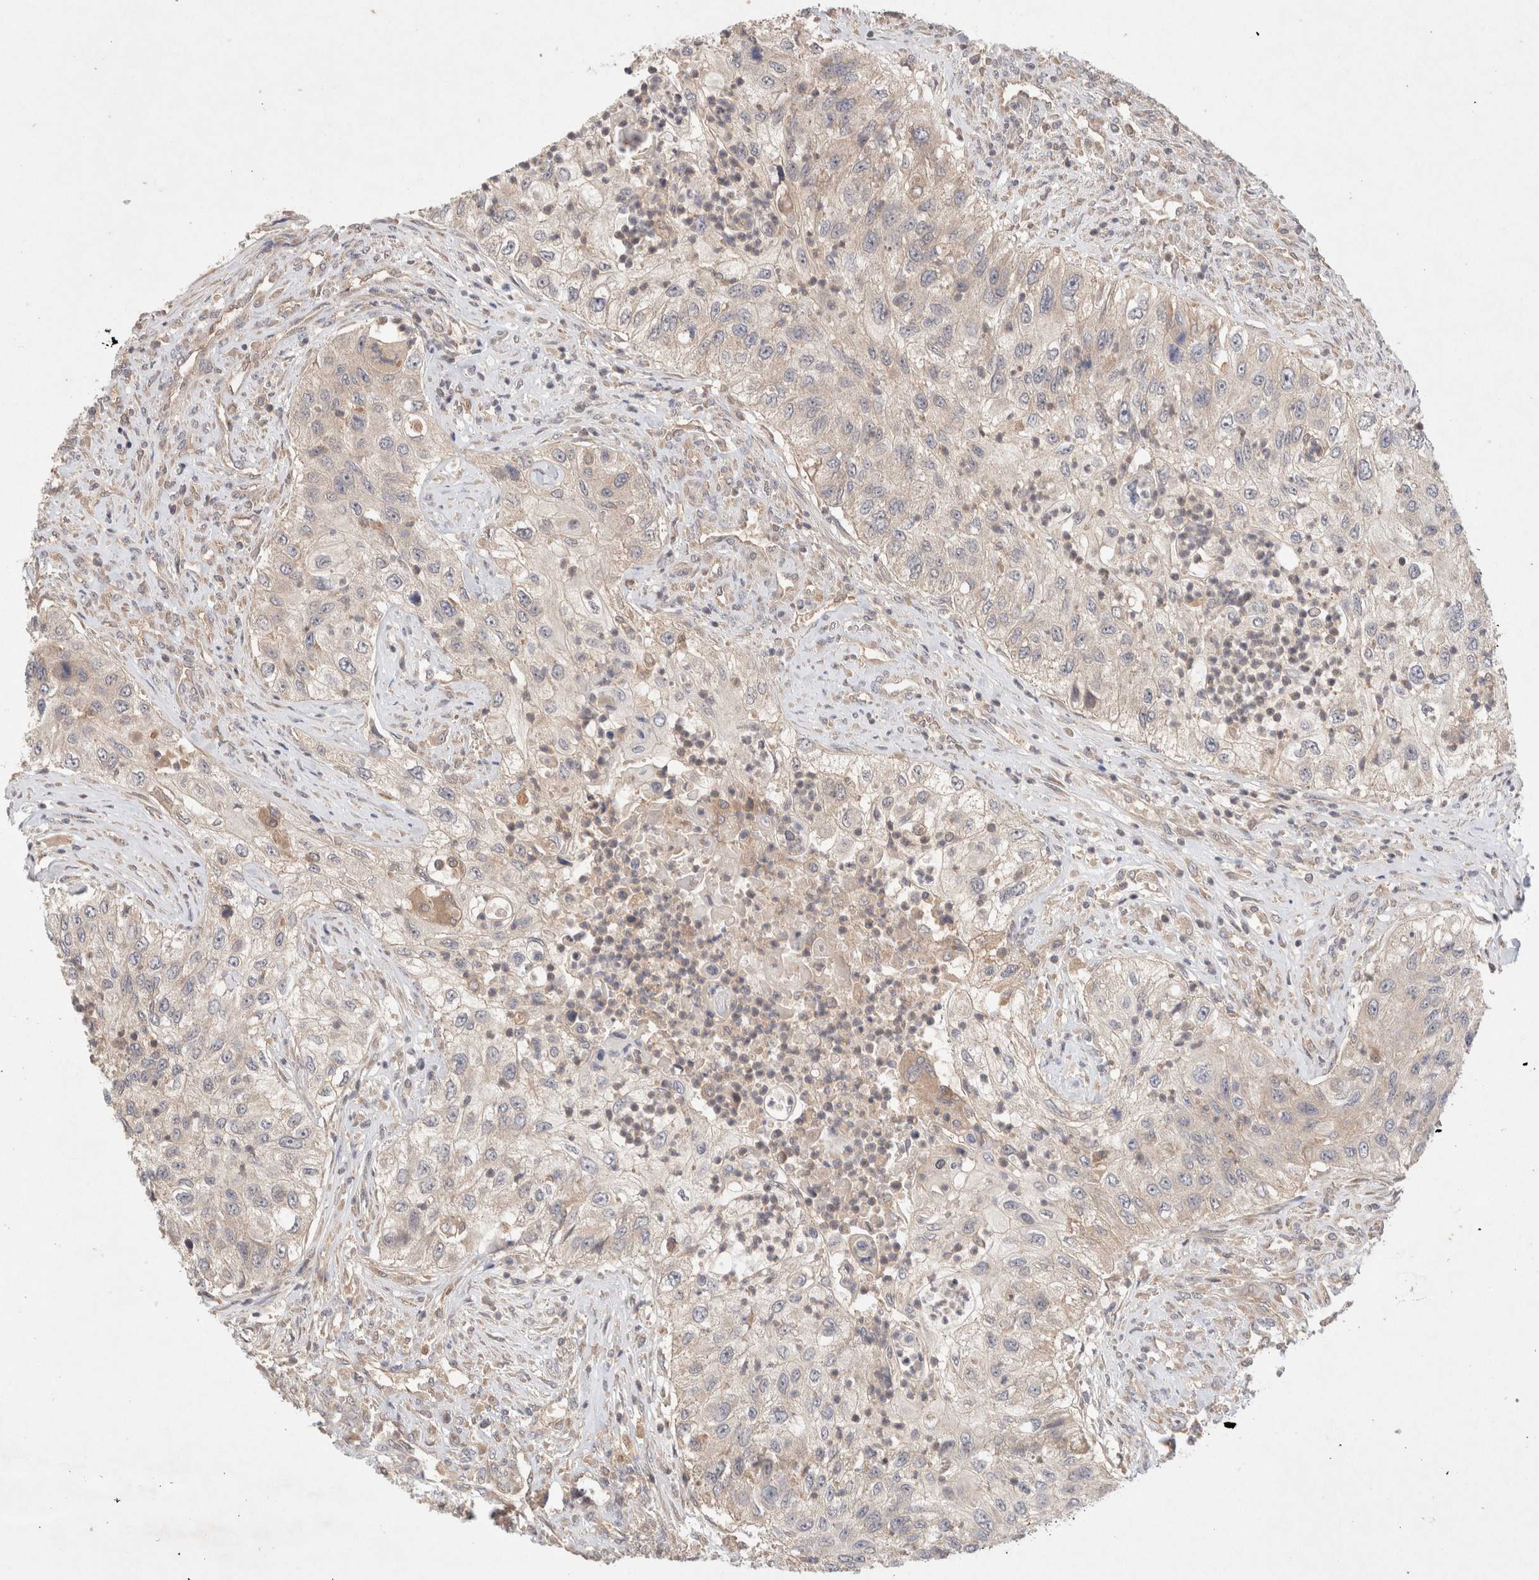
{"staining": {"intensity": "weak", "quantity": "25%-75%", "location": "cytoplasmic/membranous"}, "tissue": "urothelial cancer", "cell_type": "Tumor cells", "image_type": "cancer", "snomed": [{"axis": "morphology", "description": "Urothelial carcinoma, High grade"}, {"axis": "topography", "description": "Urinary bladder"}], "caption": "The image shows a brown stain indicating the presence of a protein in the cytoplasmic/membranous of tumor cells in urothelial cancer.", "gene": "KLHL20", "patient": {"sex": "female", "age": 60}}